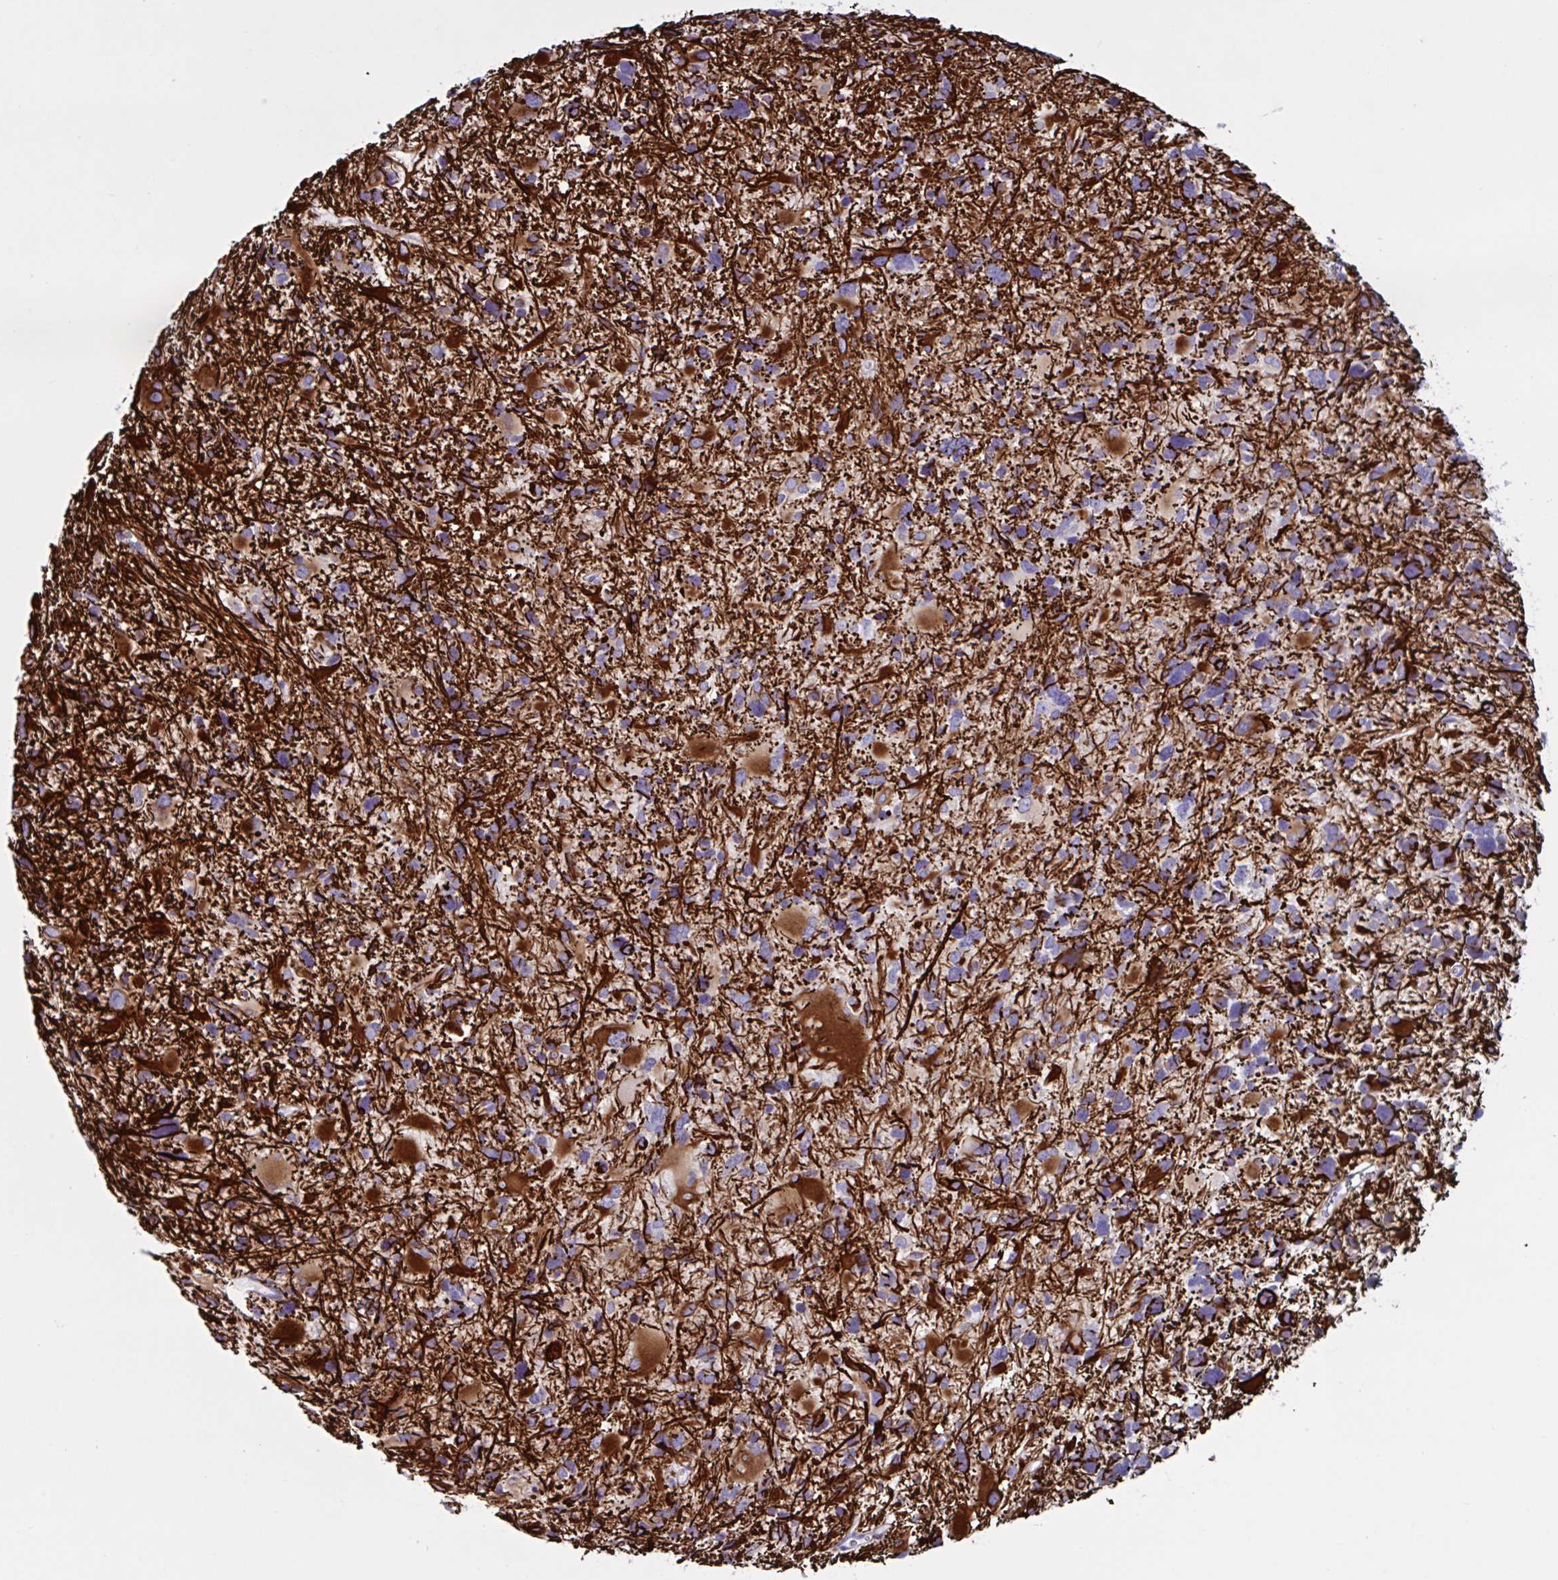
{"staining": {"intensity": "strong", "quantity": "25%-75%", "location": "cytoplasmic/membranous"}, "tissue": "glioma", "cell_type": "Tumor cells", "image_type": "cancer", "snomed": [{"axis": "morphology", "description": "Glioma, malignant, High grade"}, {"axis": "topography", "description": "Brain"}], "caption": "Brown immunohistochemical staining in malignant glioma (high-grade) shows strong cytoplasmic/membranous staining in about 25%-75% of tumor cells.", "gene": "TMEM86B", "patient": {"sex": "female", "age": 11}}